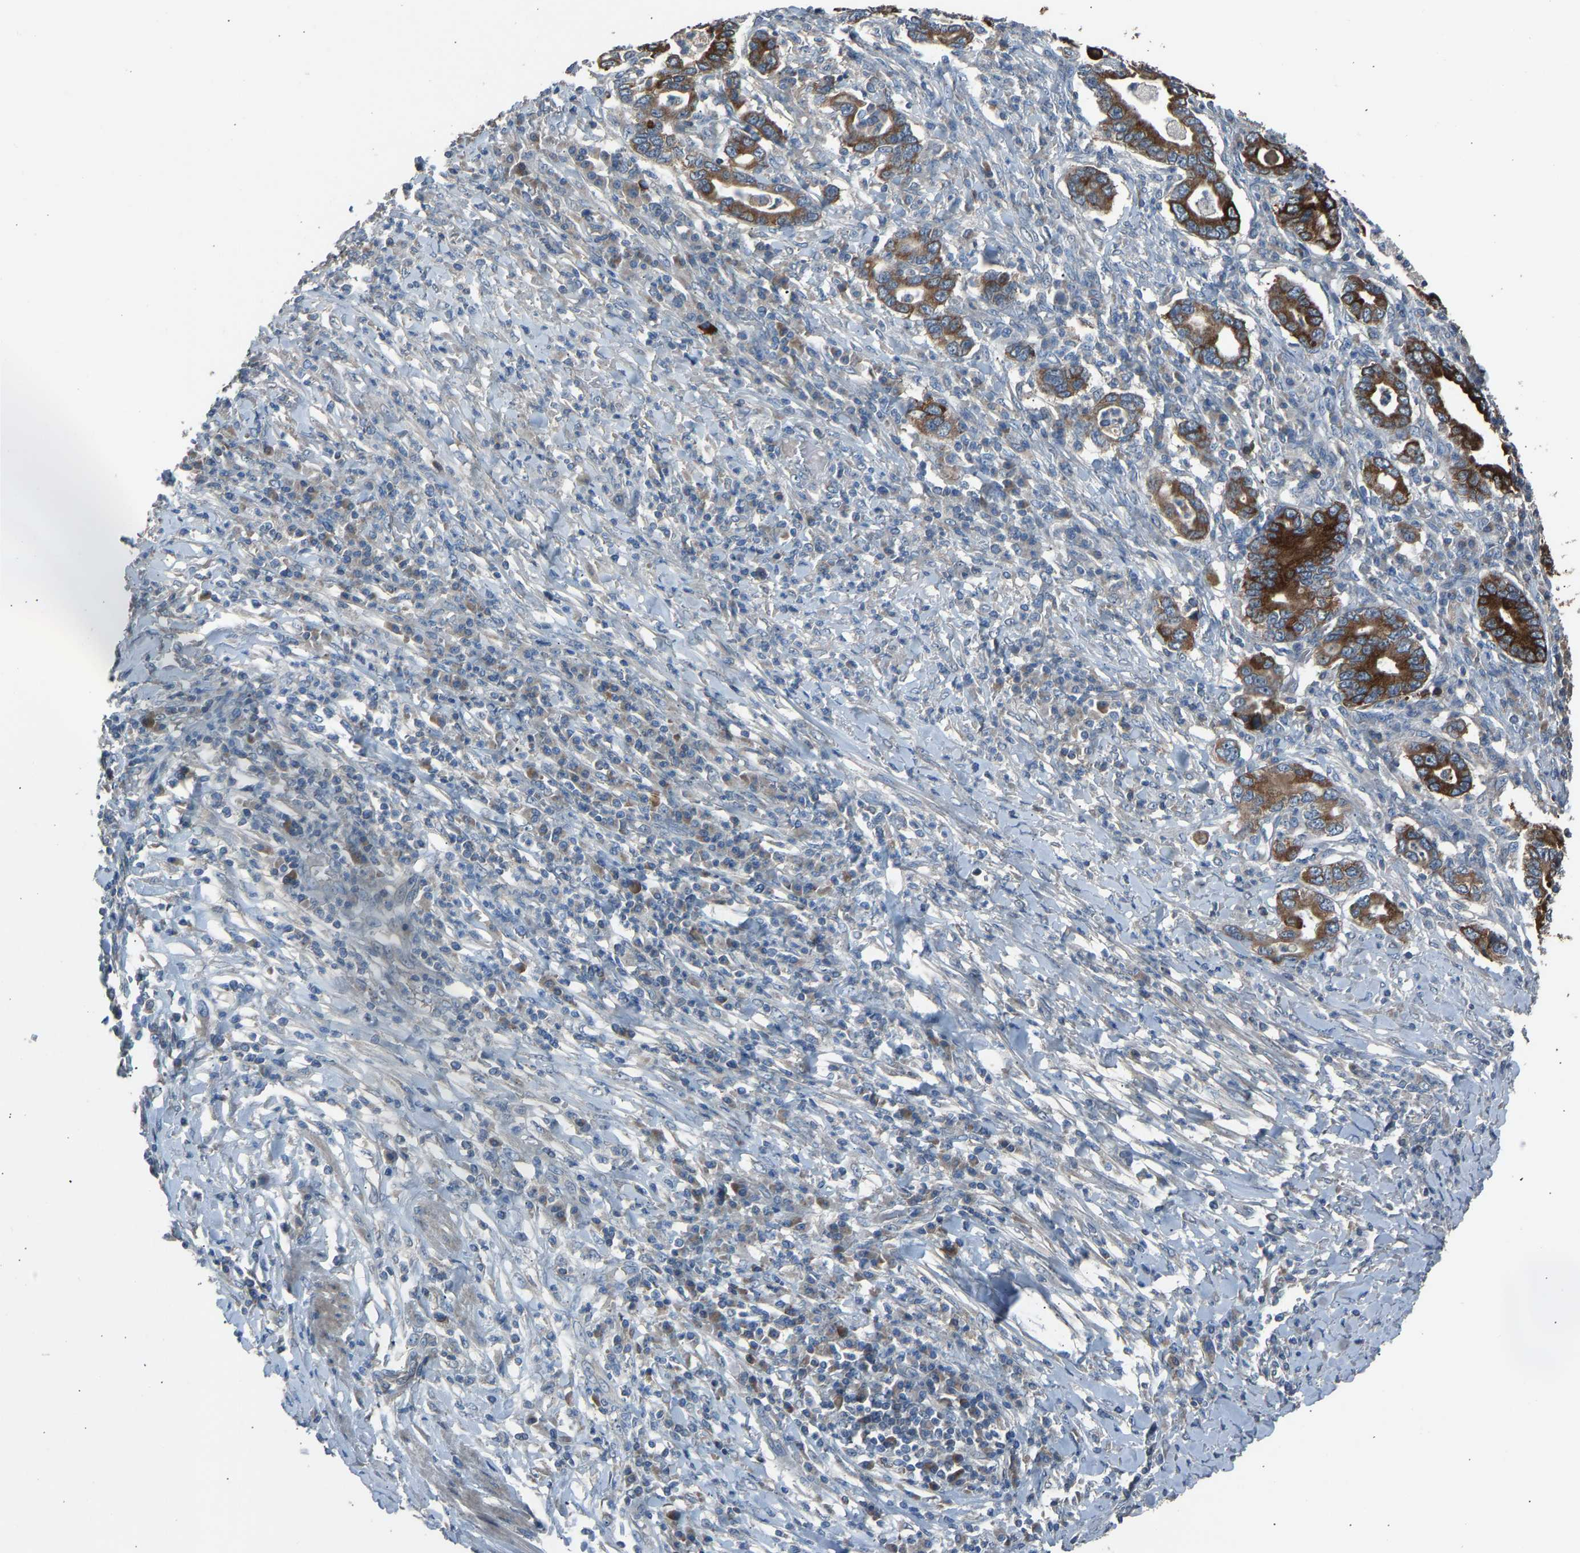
{"staining": {"intensity": "strong", "quantity": ">75%", "location": "cytoplasmic/membranous"}, "tissue": "stomach cancer", "cell_type": "Tumor cells", "image_type": "cancer", "snomed": [{"axis": "morphology", "description": "Normal tissue, NOS"}, {"axis": "morphology", "description": "Adenocarcinoma, NOS"}, {"axis": "topography", "description": "Esophagus"}, {"axis": "topography", "description": "Stomach, upper"}, {"axis": "topography", "description": "Peripheral nerve tissue"}], "caption": "High-magnification brightfield microscopy of stomach cancer stained with DAB (3,3'-diaminobenzidine) (brown) and counterstained with hematoxylin (blue). tumor cells exhibit strong cytoplasmic/membranous expression is seen in approximately>75% of cells.", "gene": "TGFBR3", "patient": {"sex": "male", "age": 62}}